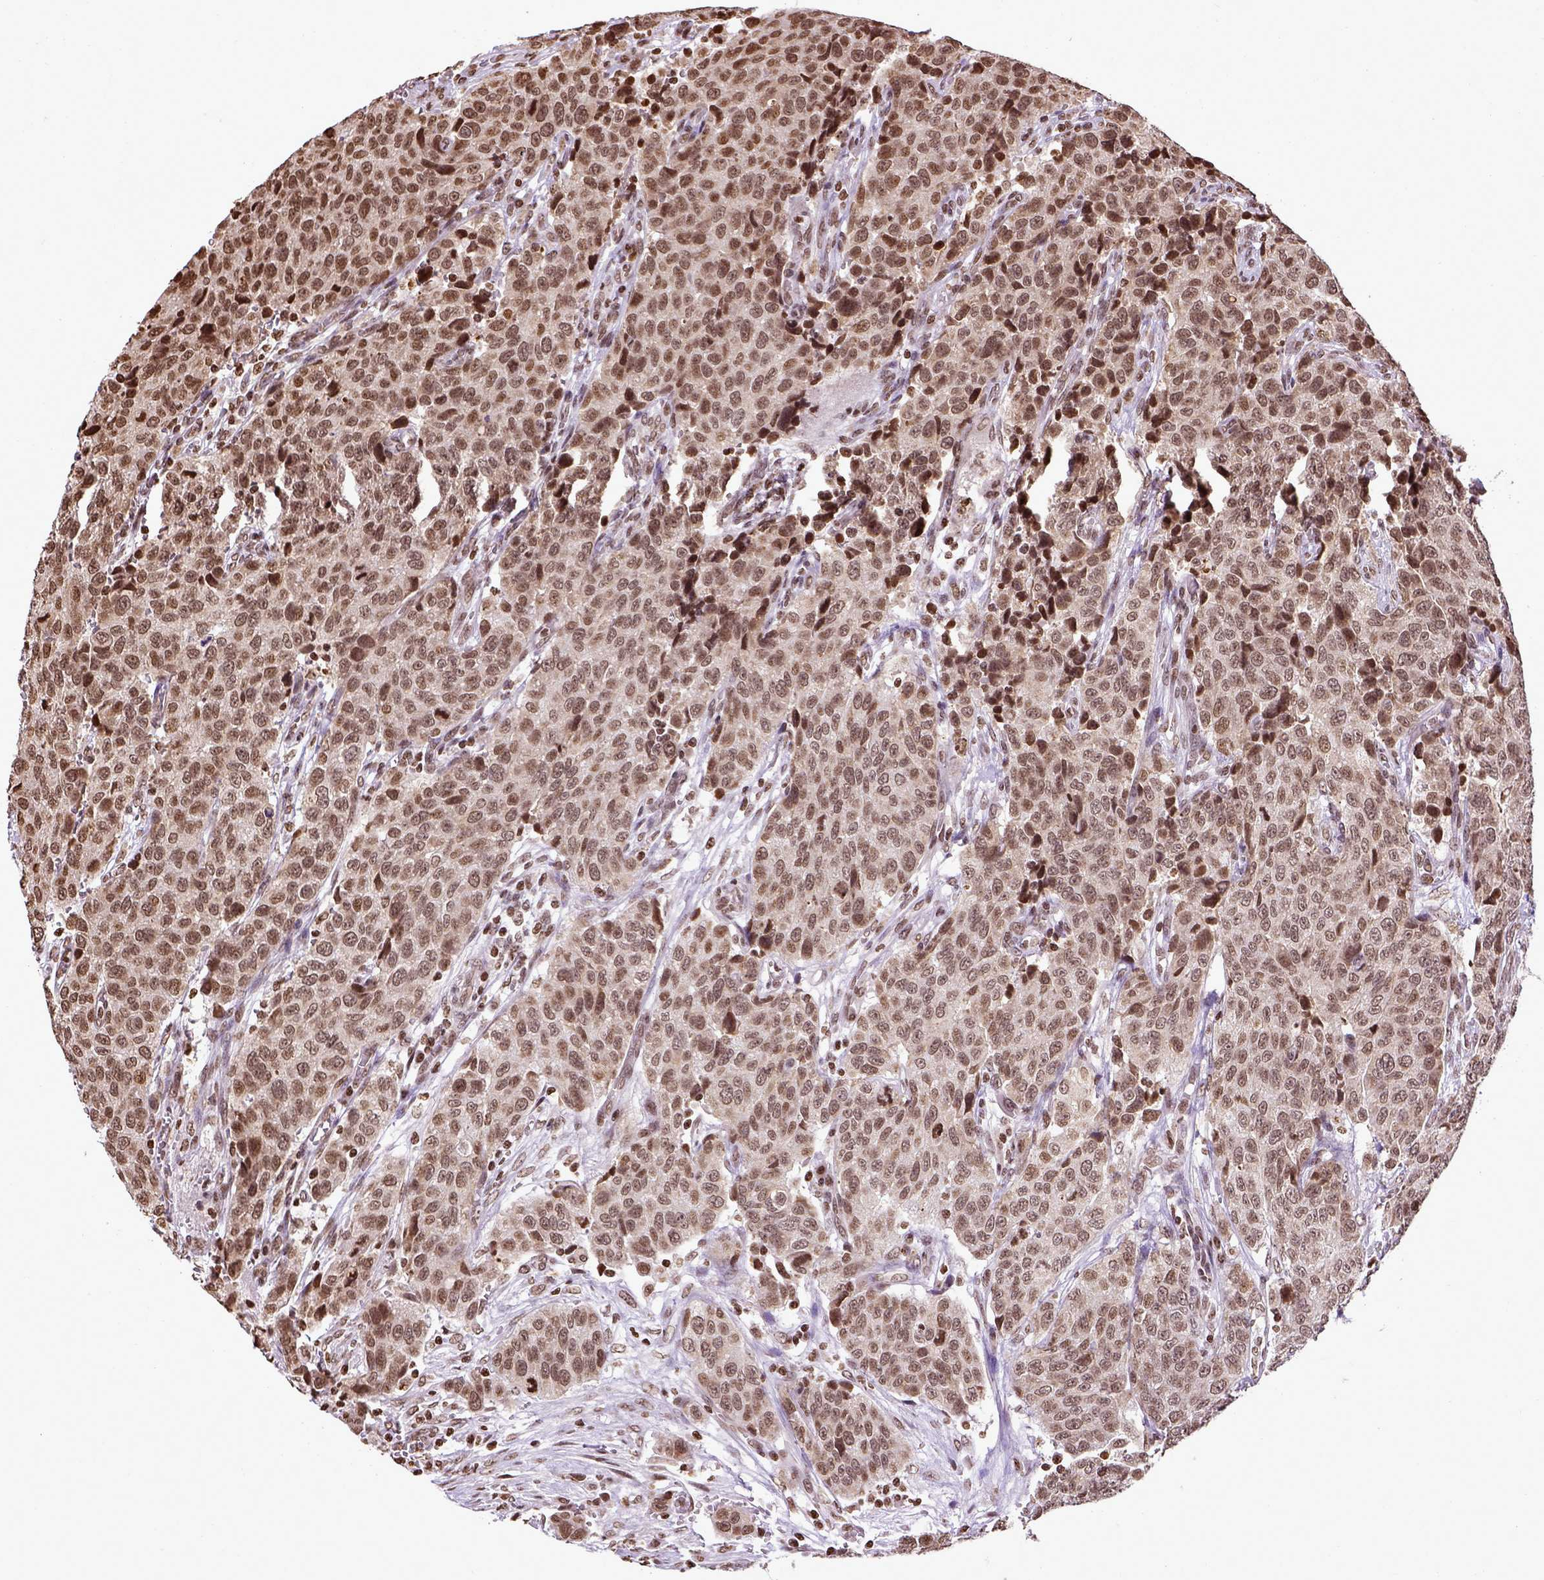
{"staining": {"intensity": "moderate", "quantity": ">75%", "location": "nuclear"}, "tissue": "urothelial cancer", "cell_type": "Tumor cells", "image_type": "cancer", "snomed": [{"axis": "morphology", "description": "Urothelial carcinoma, High grade"}, {"axis": "topography", "description": "Urinary bladder"}], "caption": "Tumor cells display moderate nuclear staining in approximately >75% of cells in urothelial carcinoma (high-grade). The protein is shown in brown color, while the nuclei are stained blue.", "gene": "ZNF75D", "patient": {"sex": "female", "age": 58}}